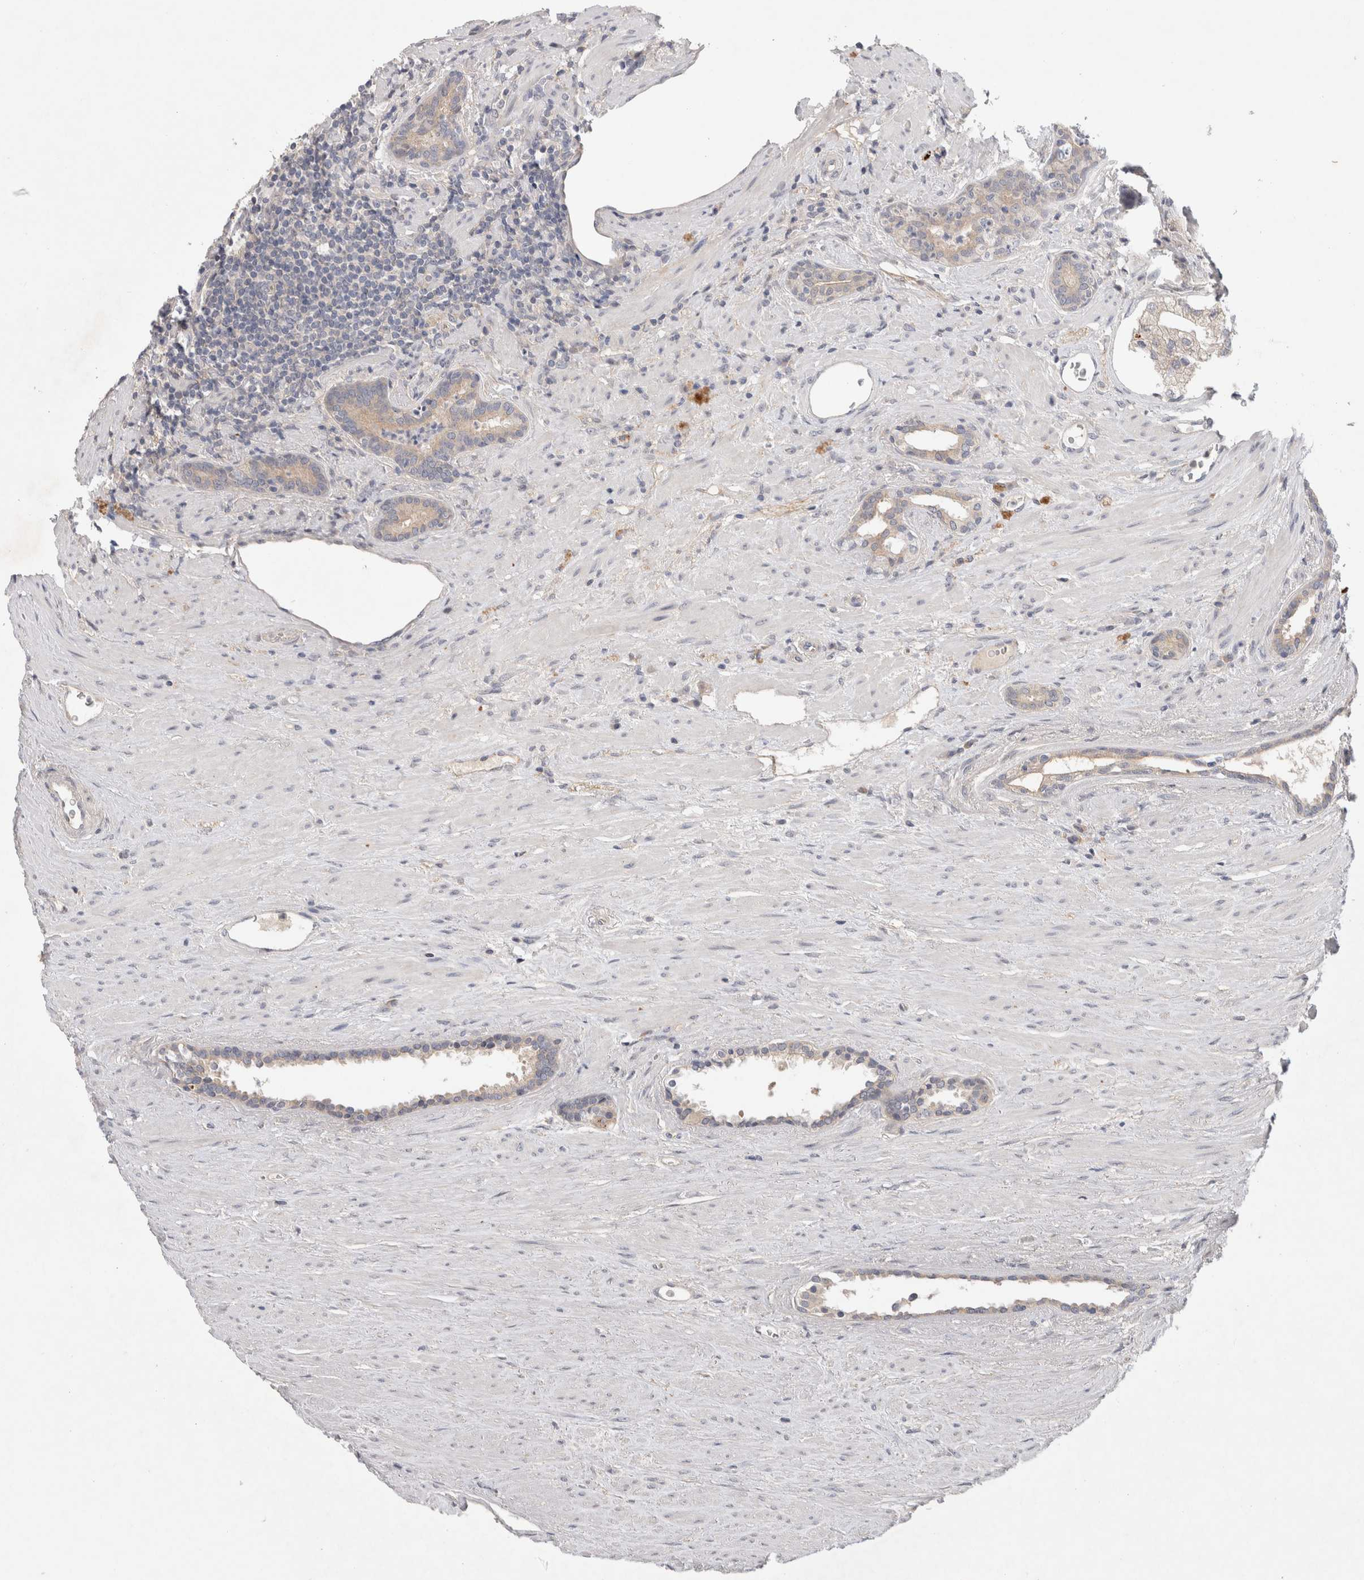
{"staining": {"intensity": "weak", "quantity": "<25%", "location": "cytoplasmic/membranous"}, "tissue": "prostate cancer", "cell_type": "Tumor cells", "image_type": "cancer", "snomed": [{"axis": "morphology", "description": "Adenocarcinoma, High grade"}, {"axis": "topography", "description": "Prostate"}], "caption": "High power microscopy image of an IHC histopathology image of prostate high-grade adenocarcinoma, revealing no significant expression in tumor cells.", "gene": "CERS3", "patient": {"sex": "male", "age": 71}}